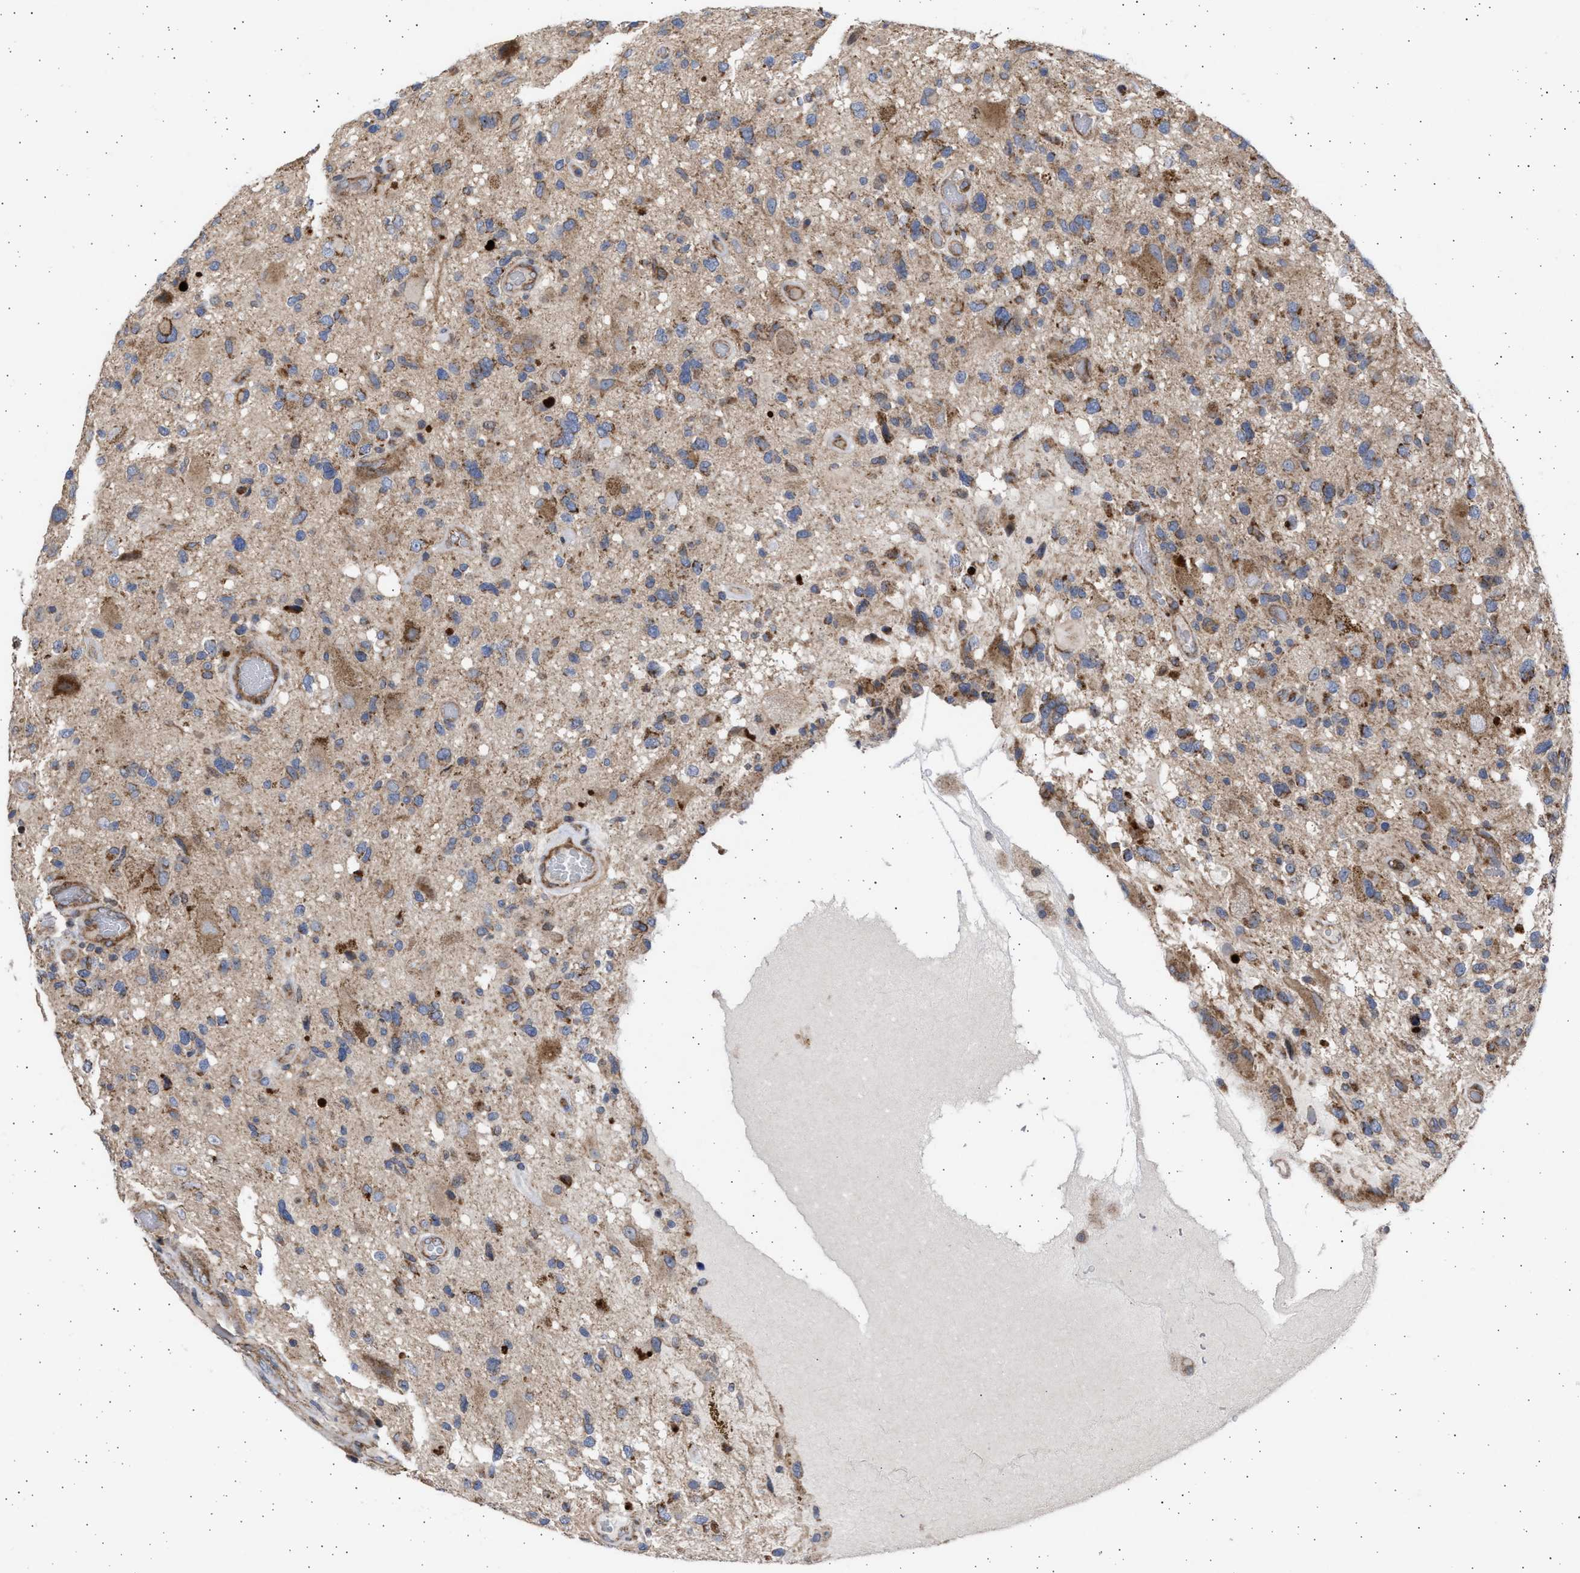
{"staining": {"intensity": "moderate", "quantity": ">75%", "location": "cytoplasmic/membranous"}, "tissue": "glioma", "cell_type": "Tumor cells", "image_type": "cancer", "snomed": [{"axis": "morphology", "description": "Glioma, malignant, High grade"}, {"axis": "topography", "description": "Brain"}], "caption": "Immunohistochemical staining of human glioma reveals medium levels of moderate cytoplasmic/membranous protein expression in approximately >75% of tumor cells.", "gene": "TTC19", "patient": {"sex": "male", "age": 33}}